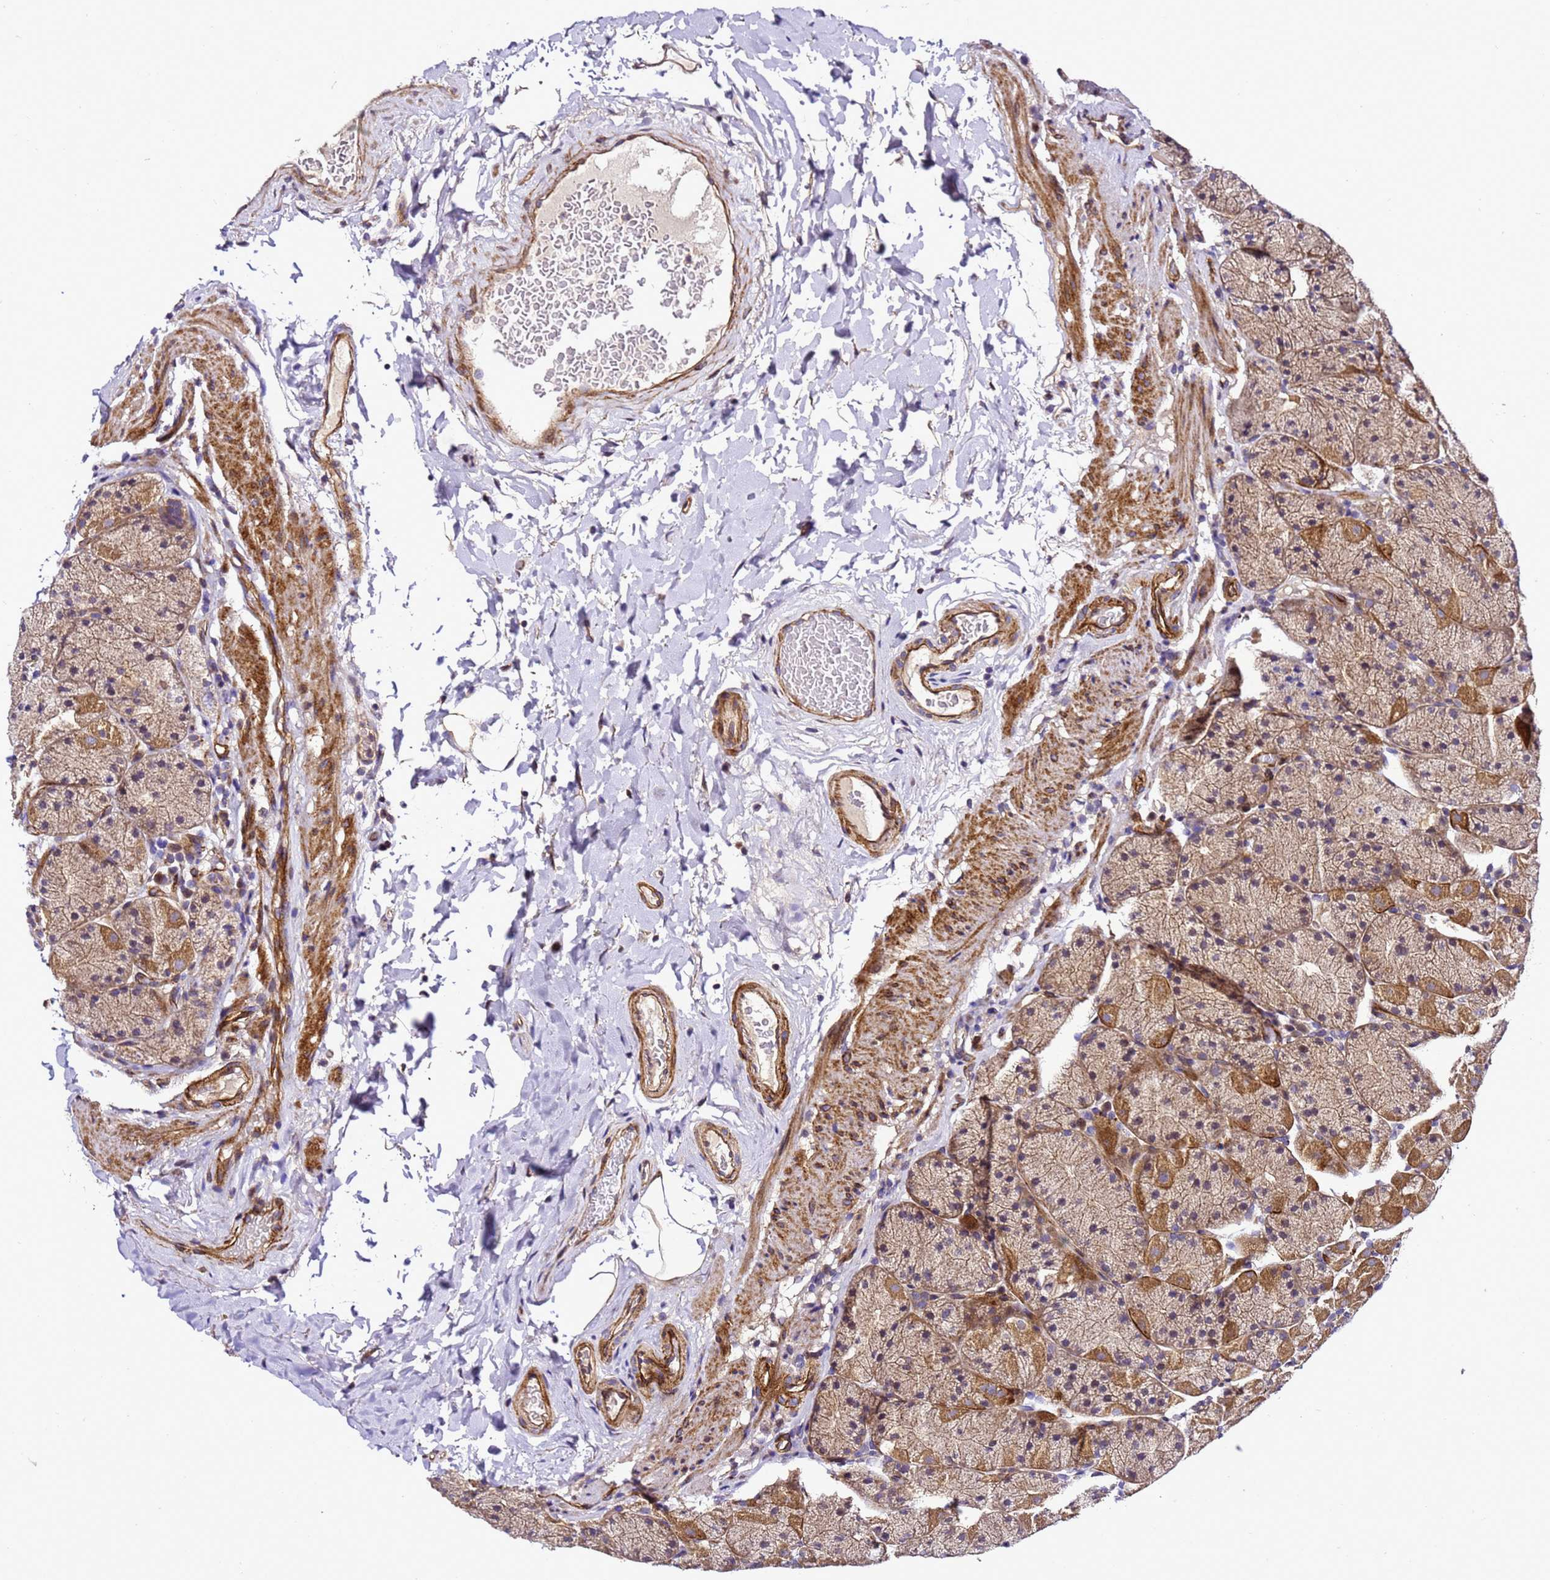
{"staining": {"intensity": "moderate", "quantity": ">75%", "location": "cytoplasmic/membranous"}, "tissue": "stomach", "cell_type": "Glandular cells", "image_type": "normal", "snomed": [{"axis": "morphology", "description": "Normal tissue, NOS"}, {"axis": "topography", "description": "Stomach, upper"}, {"axis": "topography", "description": "Stomach, lower"}], "caption": "Protein staining by immunohistochemistry (IHC) displays moderate cytoplasmic/membranous positivity in approximately >75% of glandular cells in unremarkable stomach.", "gene": "ZNF417", "patient": {"sex": "male", "age": 67}}